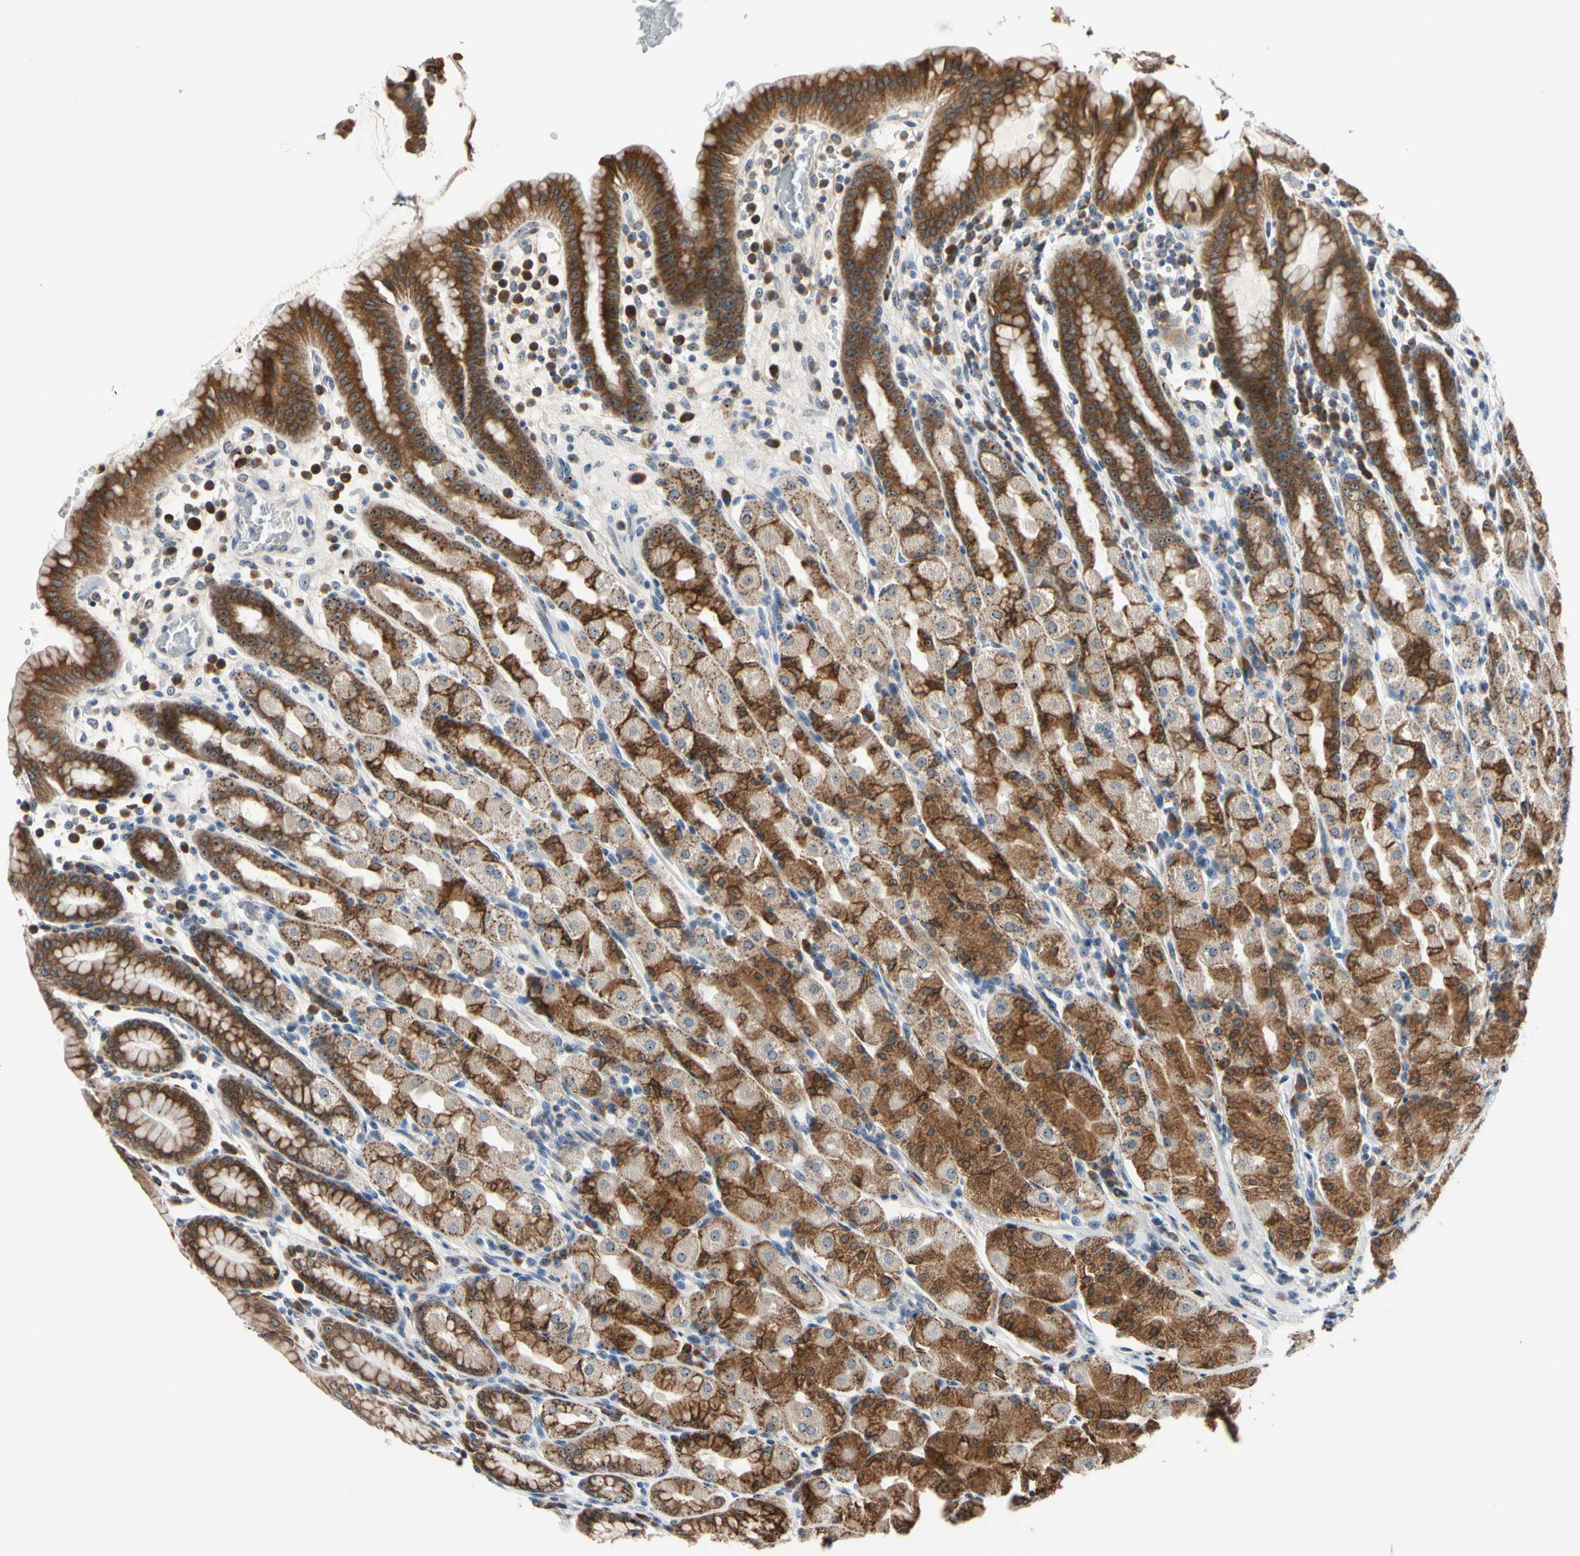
{"staining": {"intensity": "moderate", "quantity": ">75%", "location": "cytoplasmic/membranous"}, "tissue": "stomach", "cell_type": "Glandular cells", "image_type": "normal", "snomed": [{"axis": "morphology", "description": "Normal tissue, NOS"}, {"axis": "topography", "description": "Stomach, upper"}], "caption": "This histopathology image shows IHC staining of benign human stomach, with medium moderate cytoplasmic/membranous expression in approximately >75% of glandular cells.", "gene": "TMED7", "patient": {"sex": "male", "age": 68}}